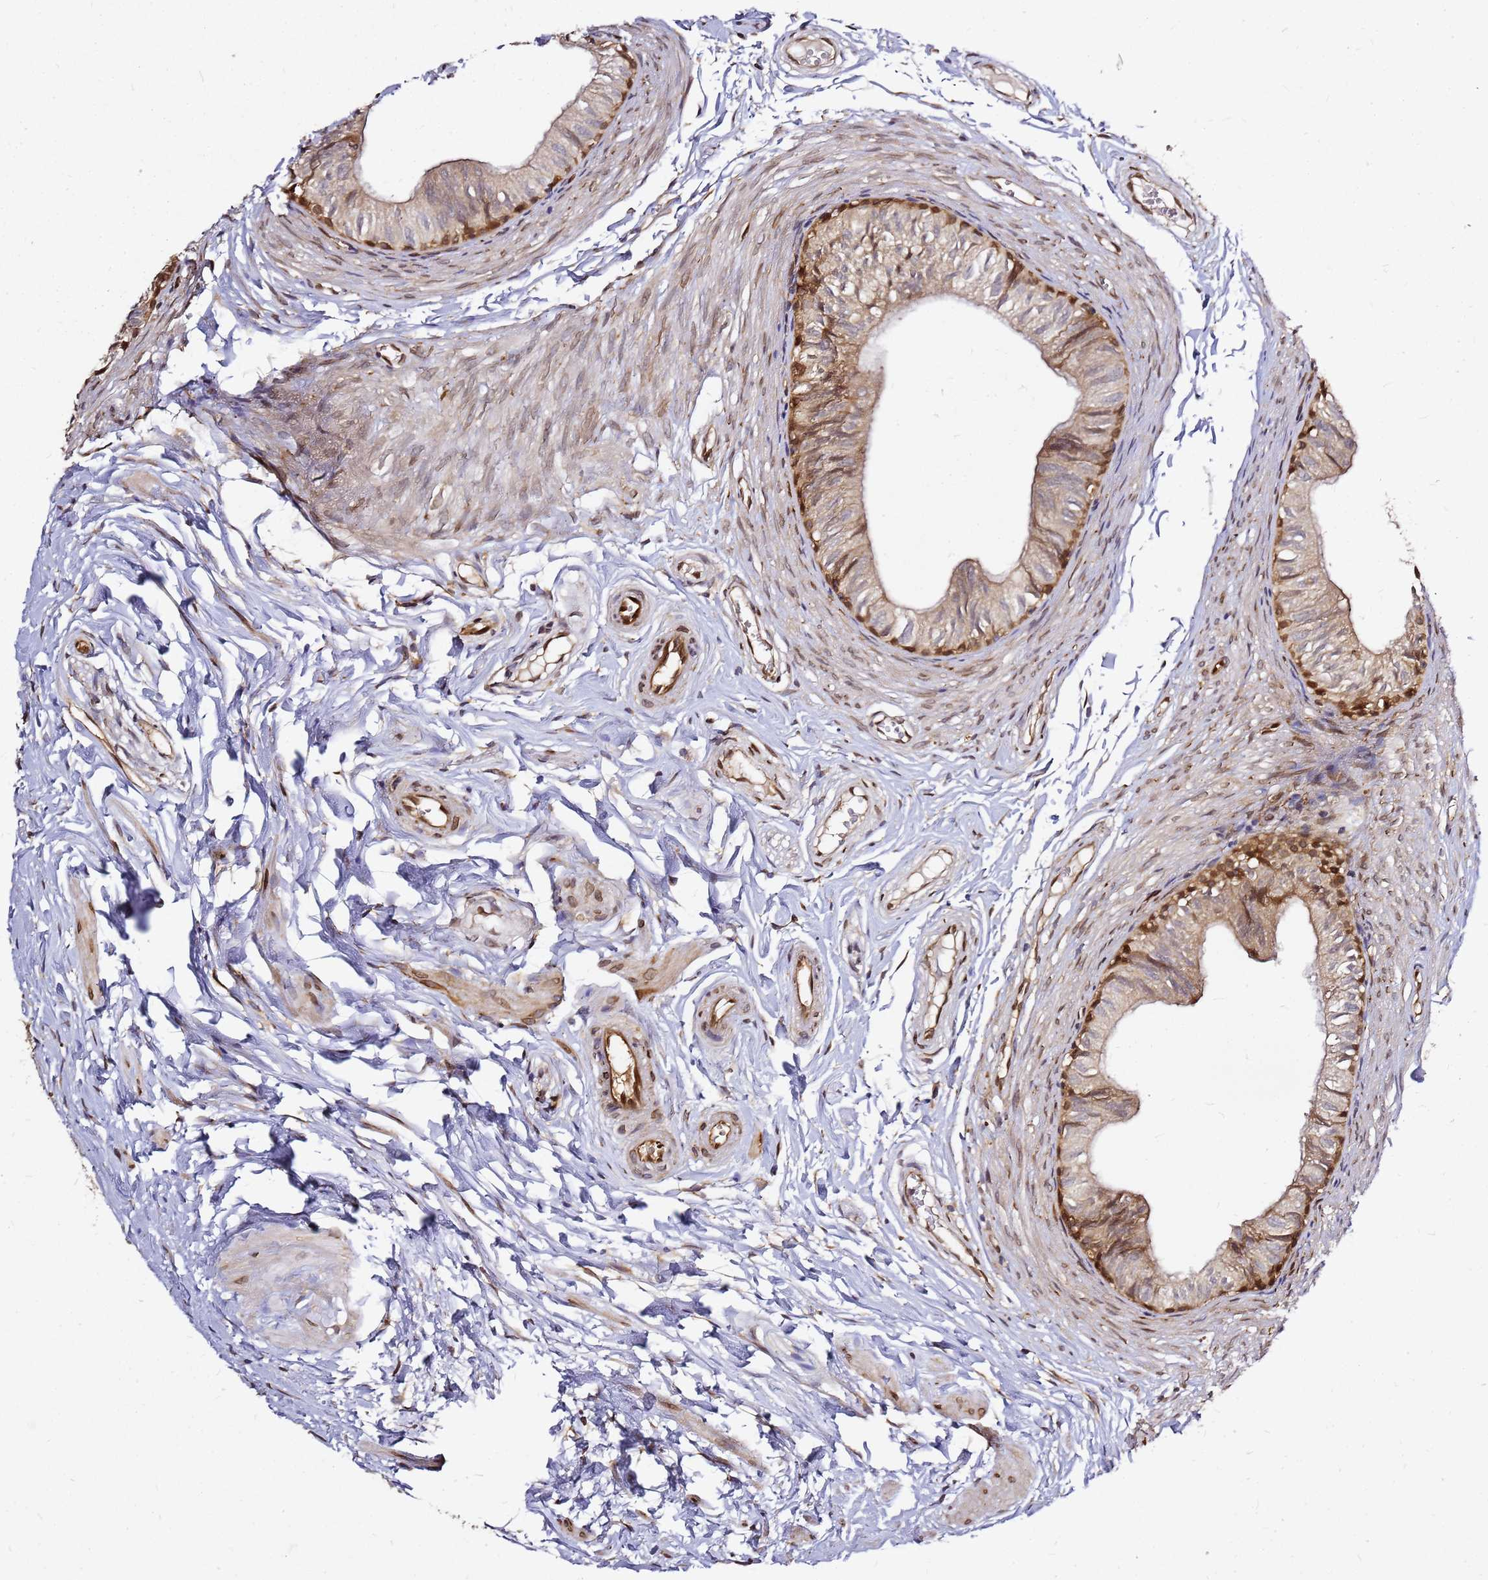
{"staining": {"intensity": "moderate", "quantity": ">75%", "location": "cytoplasmic/membranous"}, "tissue": "epididymis", "cell_type": "Glandular cells", "image_type": "normal", "snomed": [{"axis": "morphology", "description": "Normal tissue, NOS"}, {"axis": "topography", "description": "Epididymis"}], "caption": "A brown stain labels moderate cytoplasmic/membranous positivity of a protein in glandular cells of unremarkable human epididymis.", "gene": "NUDT14", "patient": {"sex": "male", "age": 37}}